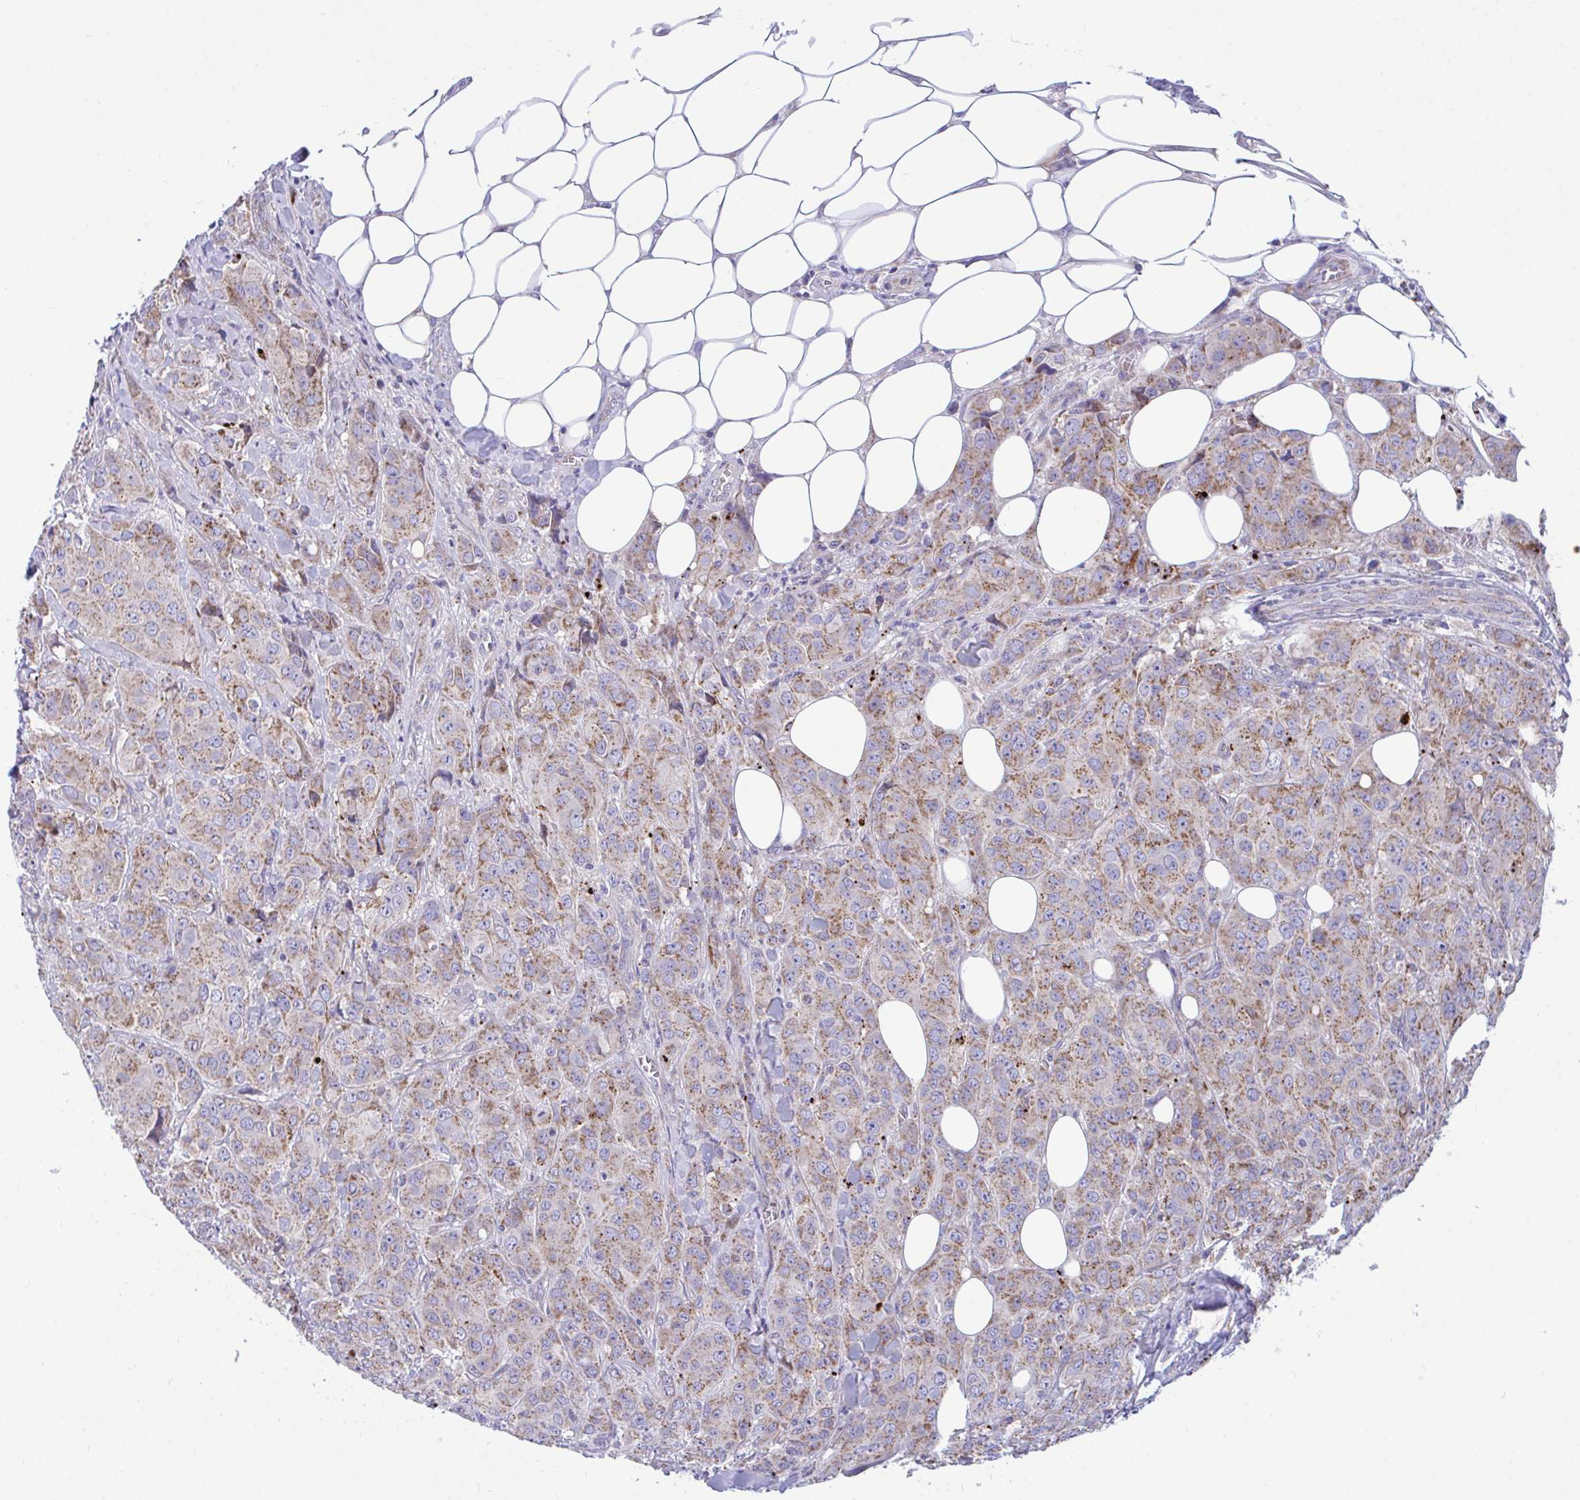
{"staining": {"intensity": "weak", "quantity": ">75%", "location": "cytoplasmic/membranous"}, "tissue": "breast cancer", "cell_type": "Tumor cells", "image_type": "cancer", "snomed": [{"axis": "morphology", "description": "Normal tissue, NOS"}, {"axis": "morphology", "description": "Duct carcinoma"}, {"axis": "topography", "description": "Breast"}], "caption": "Approximately >75% of tumor cells in infiltrating ductal carcinoma (breast) reveal weak cytoplasmic/membranous protein expression as visualized by brown immunohistochemical staining.", "gene": "MRPS16", "patient": {"sex": "female", "age": 43}}